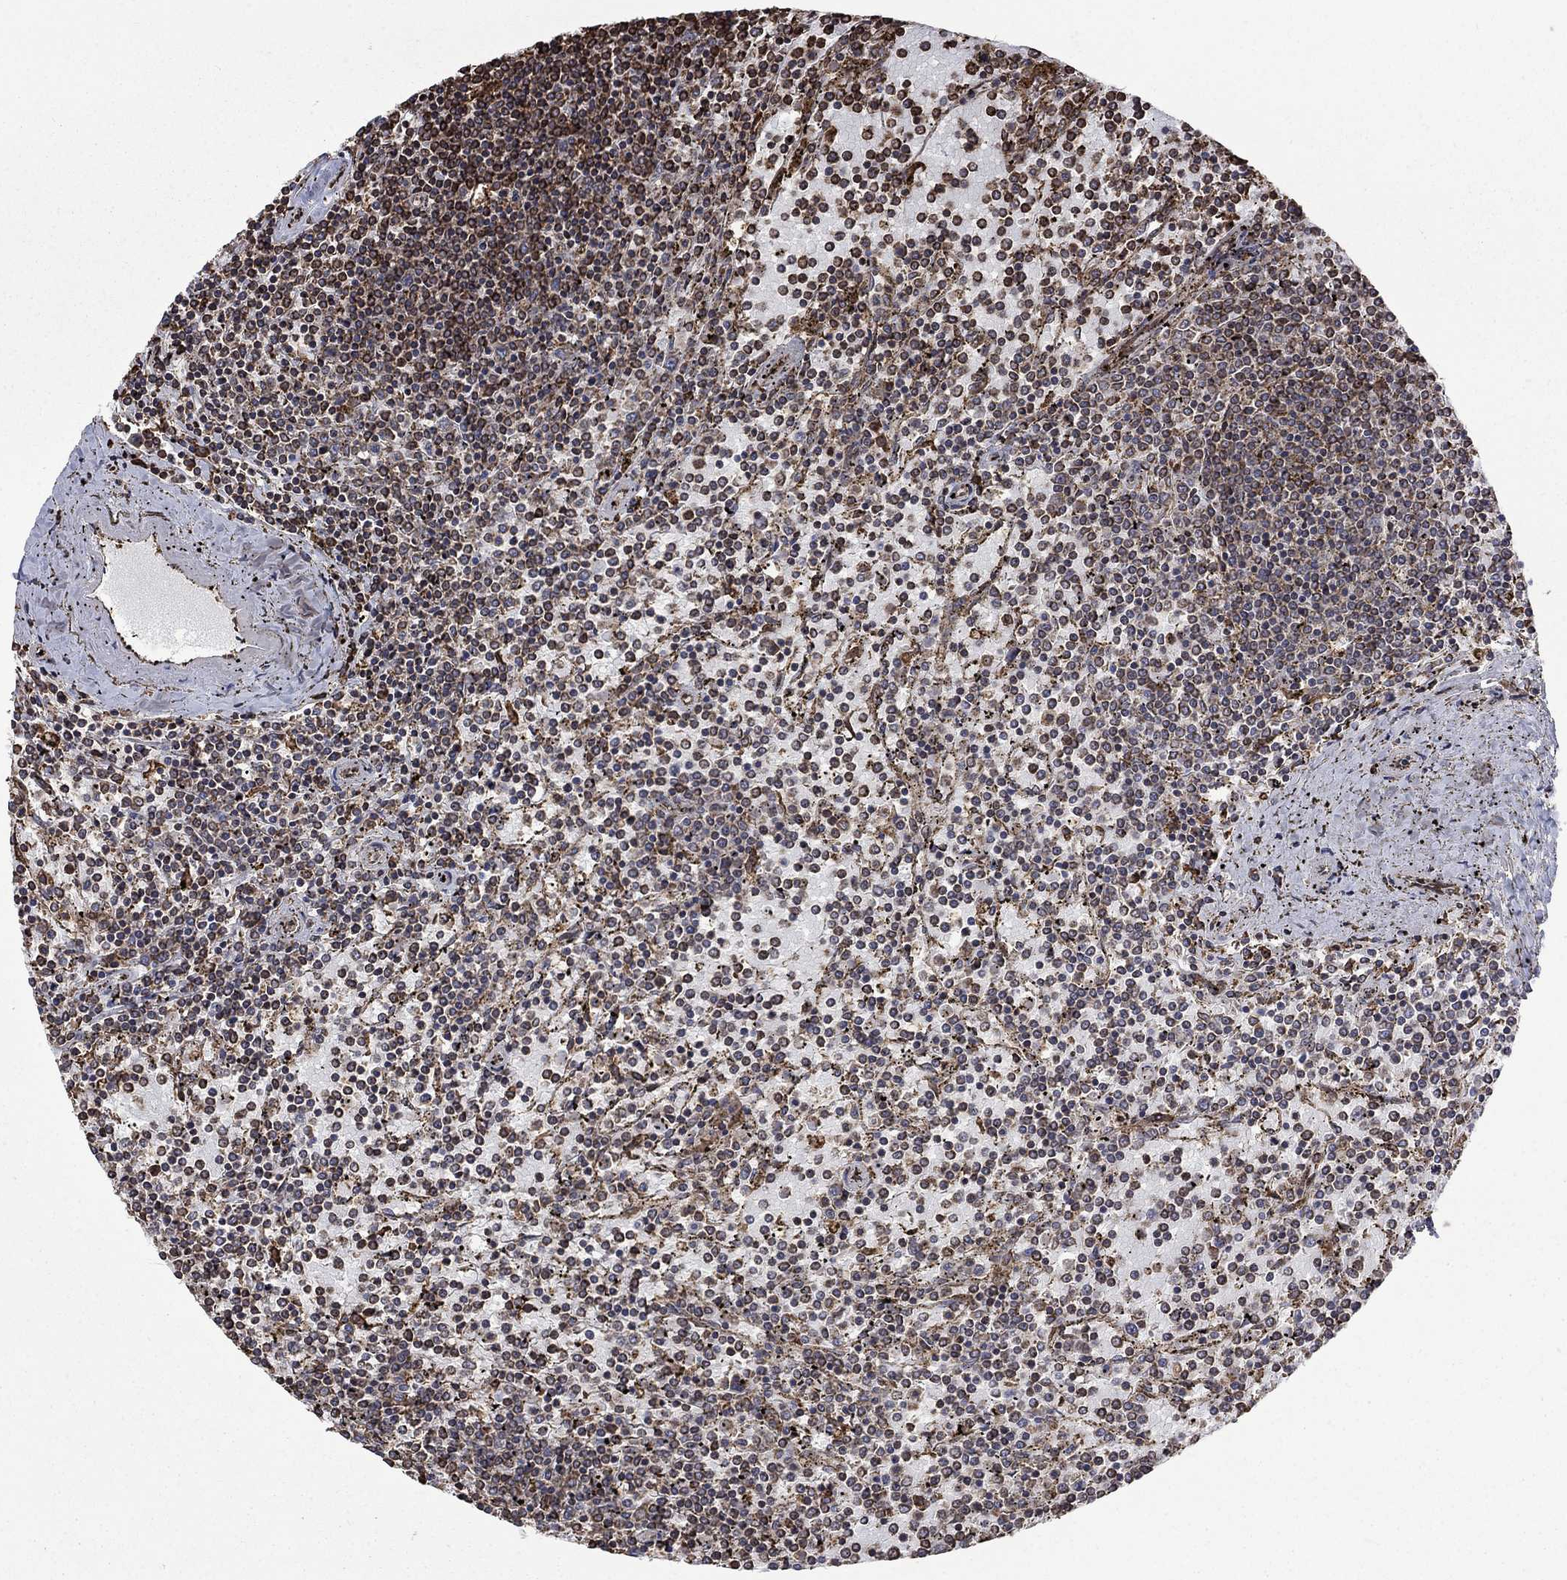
{"staining": {"intensity": "moderate", "quantity": "25%-75%", "location": "cytoplasmic/membranous"}, "tissue": "lymphoma", "cell_type": "Tumor cells", "image_type": "cancer", "snomed": [{"axis": "morphology", "description": "Malignant lymphoma, non-Hodgkin's type, Low grade"}, {"axis": "topography", "description": "Spleen"}], "caption": "Immunohistochemical staining of human low-grade malignant lymphoma, non-Hodgkin's type exhibits medium levels of moderate cytoplasmic/membranous protein staining in approximately 25%-75% of tumor cells.", "gene": "ESRRA", "patient": {"sex": "female", "age": 77}}